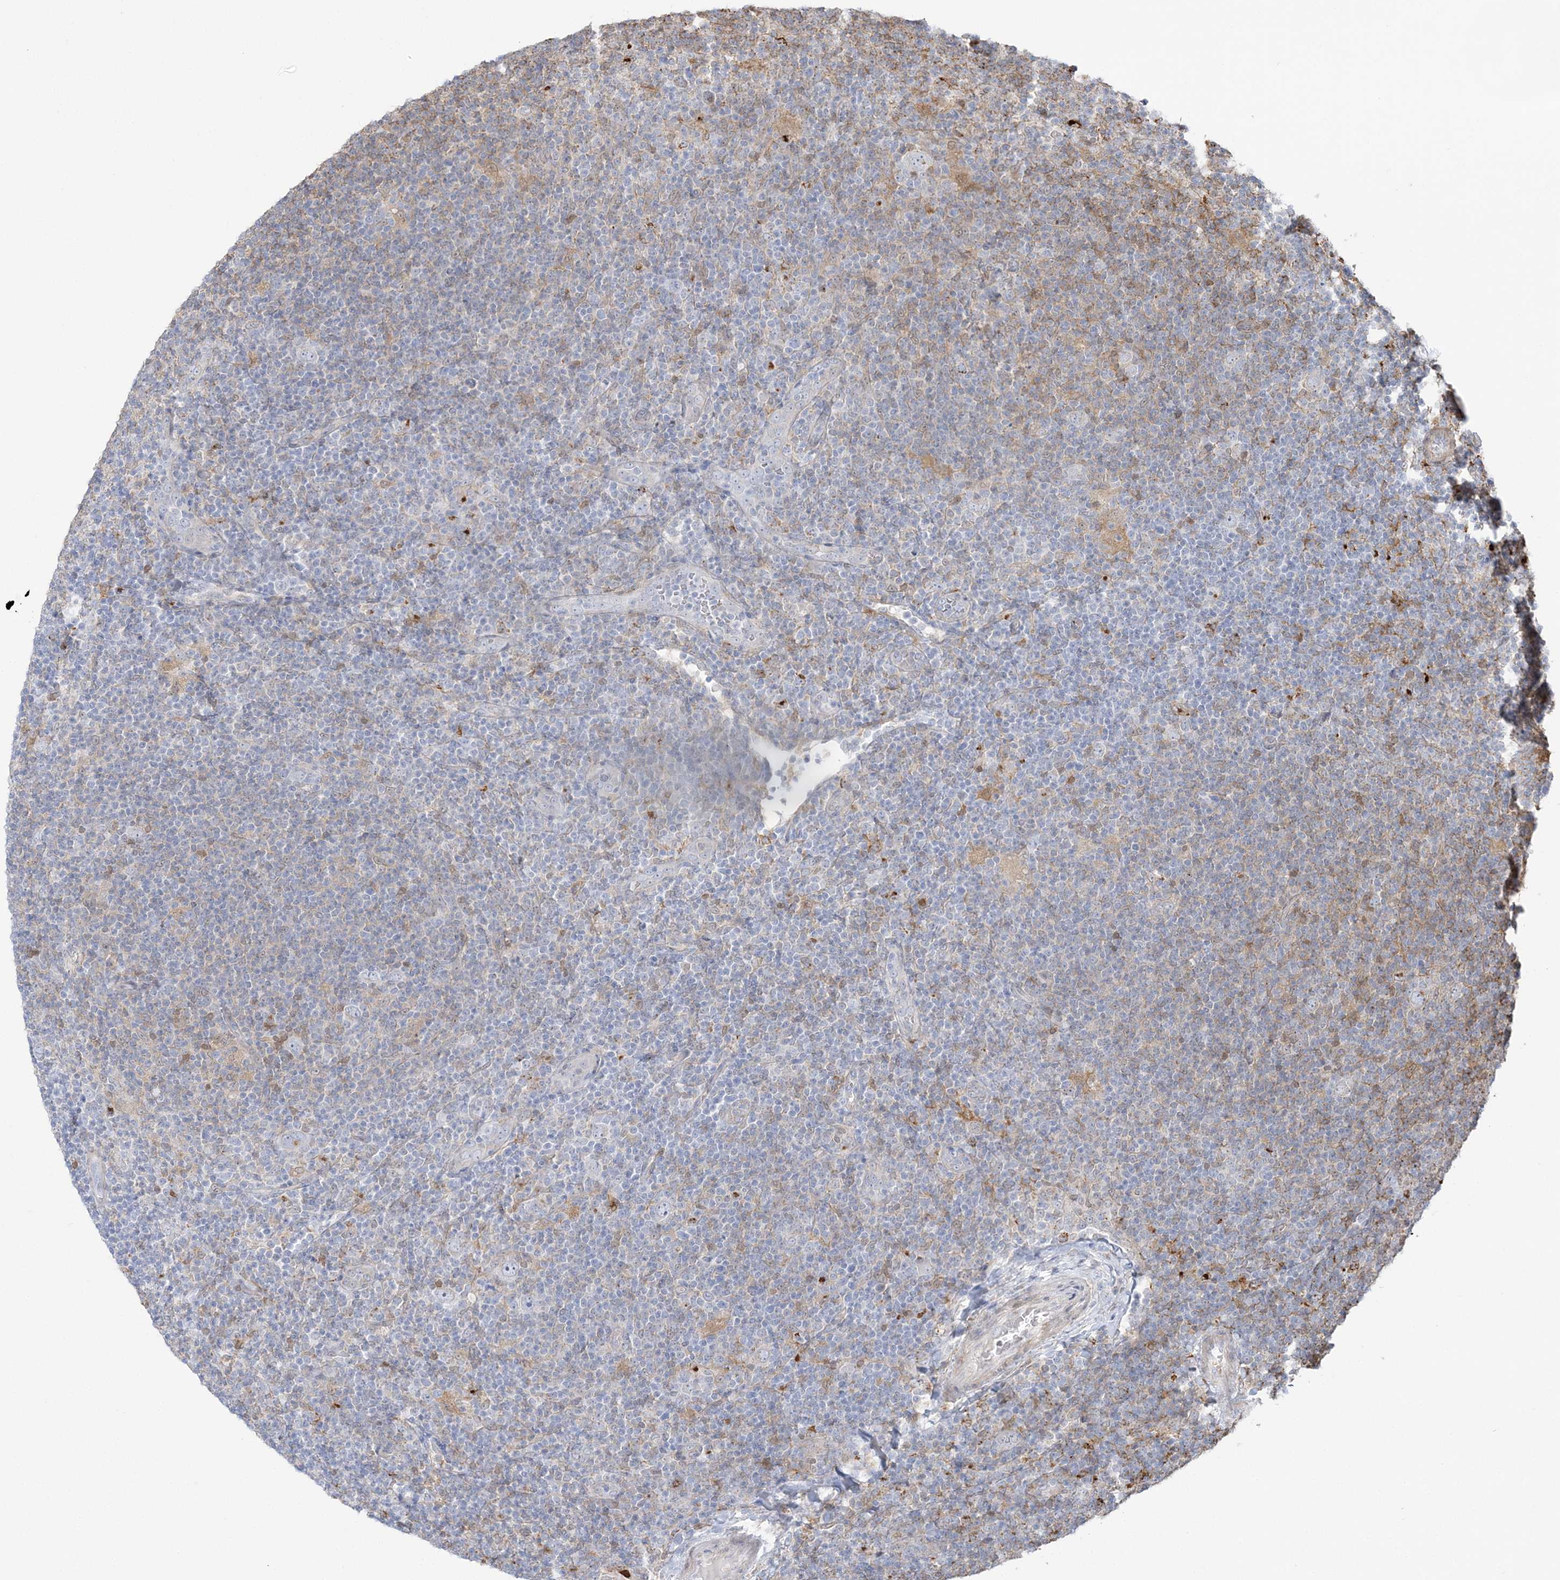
{"staining": {"intensity": "negative", "quantity": "none", "location": "none"}, "tissue": "lymphoma", "cell_type": "Tumor cells", "image_type": "cancer", "snomed": [{"axis": "morphology", "description": "Hodgkin's disease, NOS"}, {"axis": "topography", "description": "Lymph node"}], "caption": "Image shows no significant protein positivity in tumor cells of lymphoma.", "gene": "HAAO", "patient": {"sex": "female", "age": 57}}